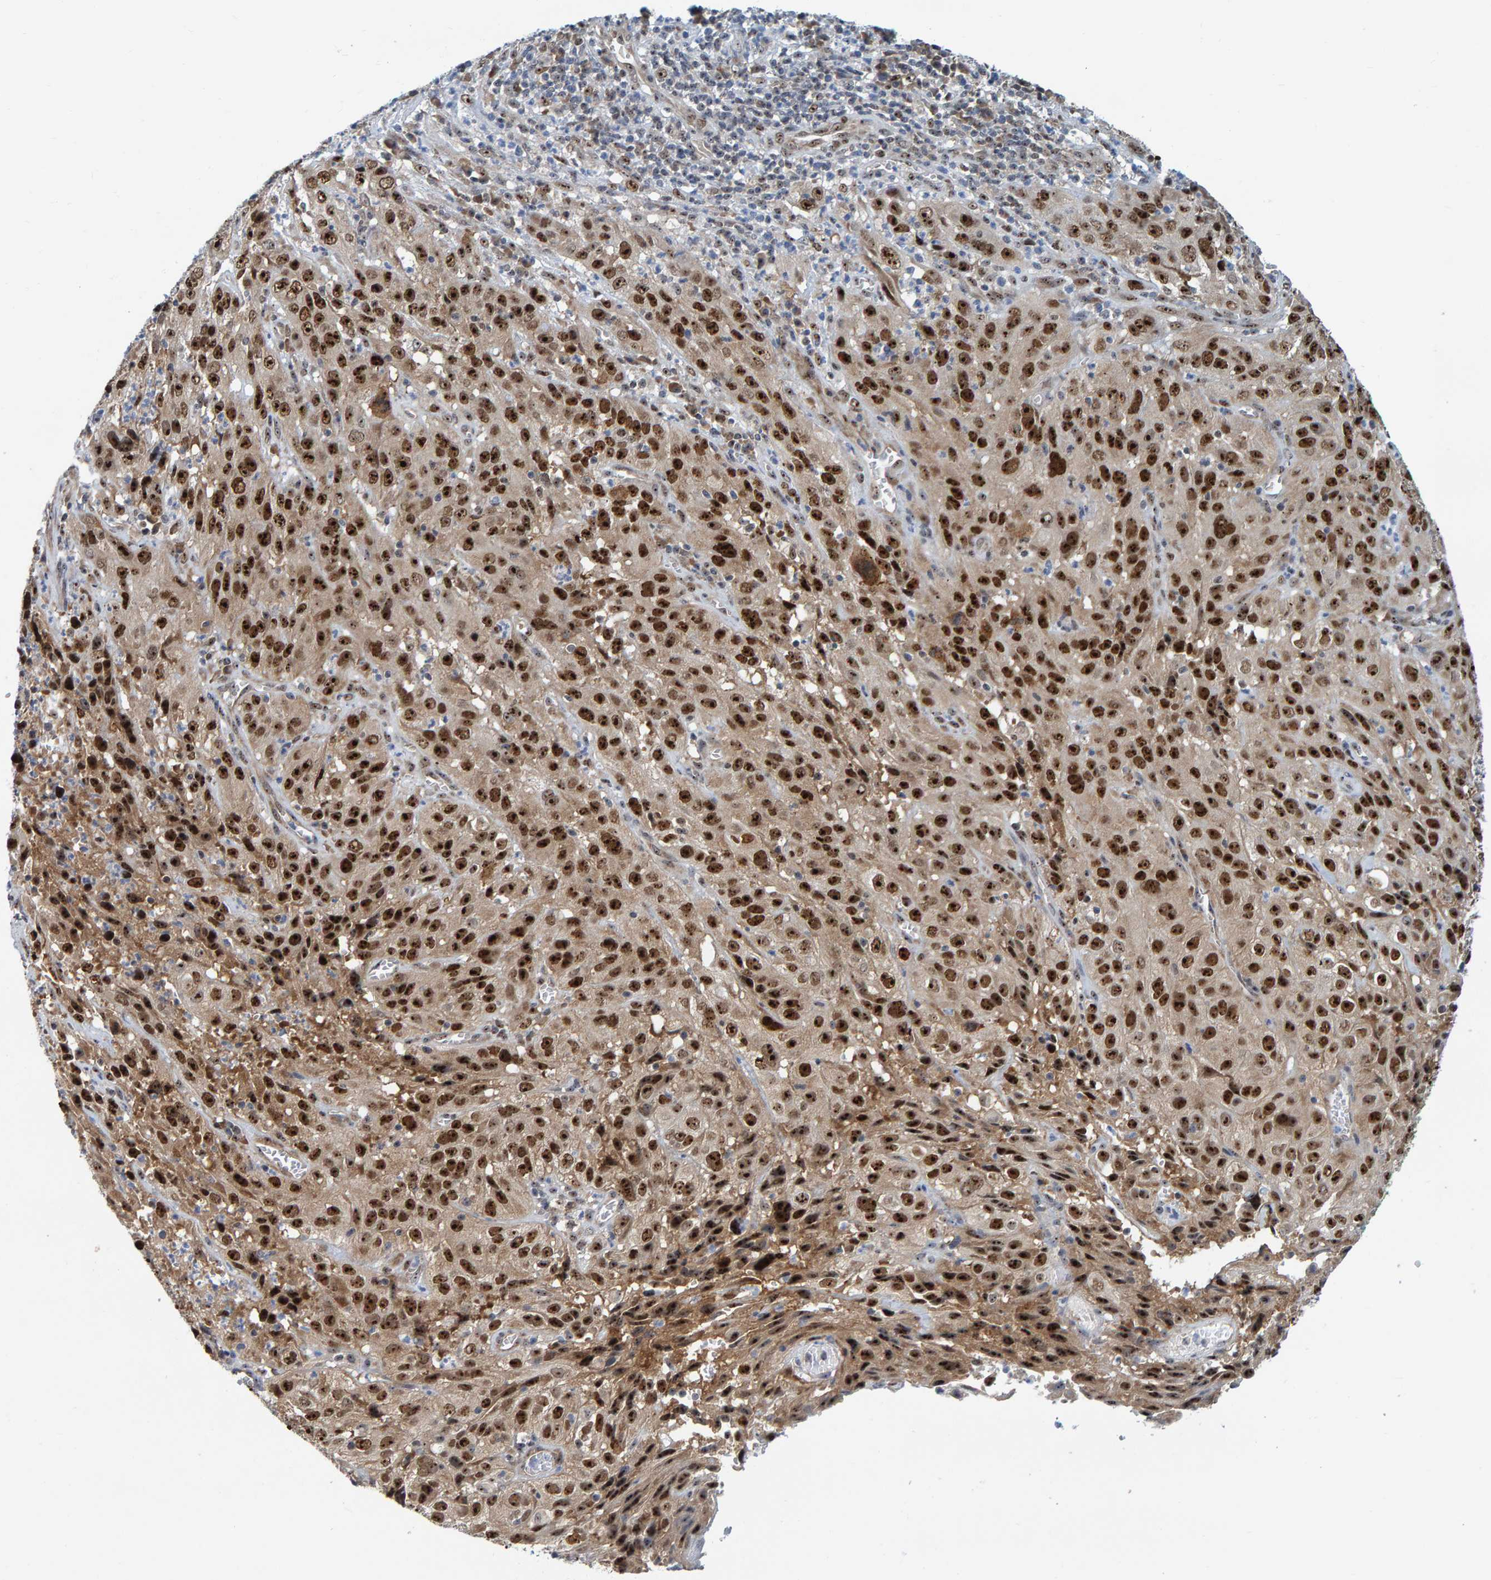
{"staining": {"intensity": "strong", "quantity": ">75%", "location": "nuclear"}, "tissue": "cervical cancer", "cell_type": "Tumor cells", "image_type": "cancer", "snomed": [{"axis": "morphology", "description": "Squamous cell carcinoma, NOS"}, {"axis": "topography", "description": "Cervix"}], "caption": "Cervical cancer tissue shows strong nuclear positivity in approximately >75% of tumor cells", "gene": "POLR1E", "patient": {"sex": "female", "age": 32}}